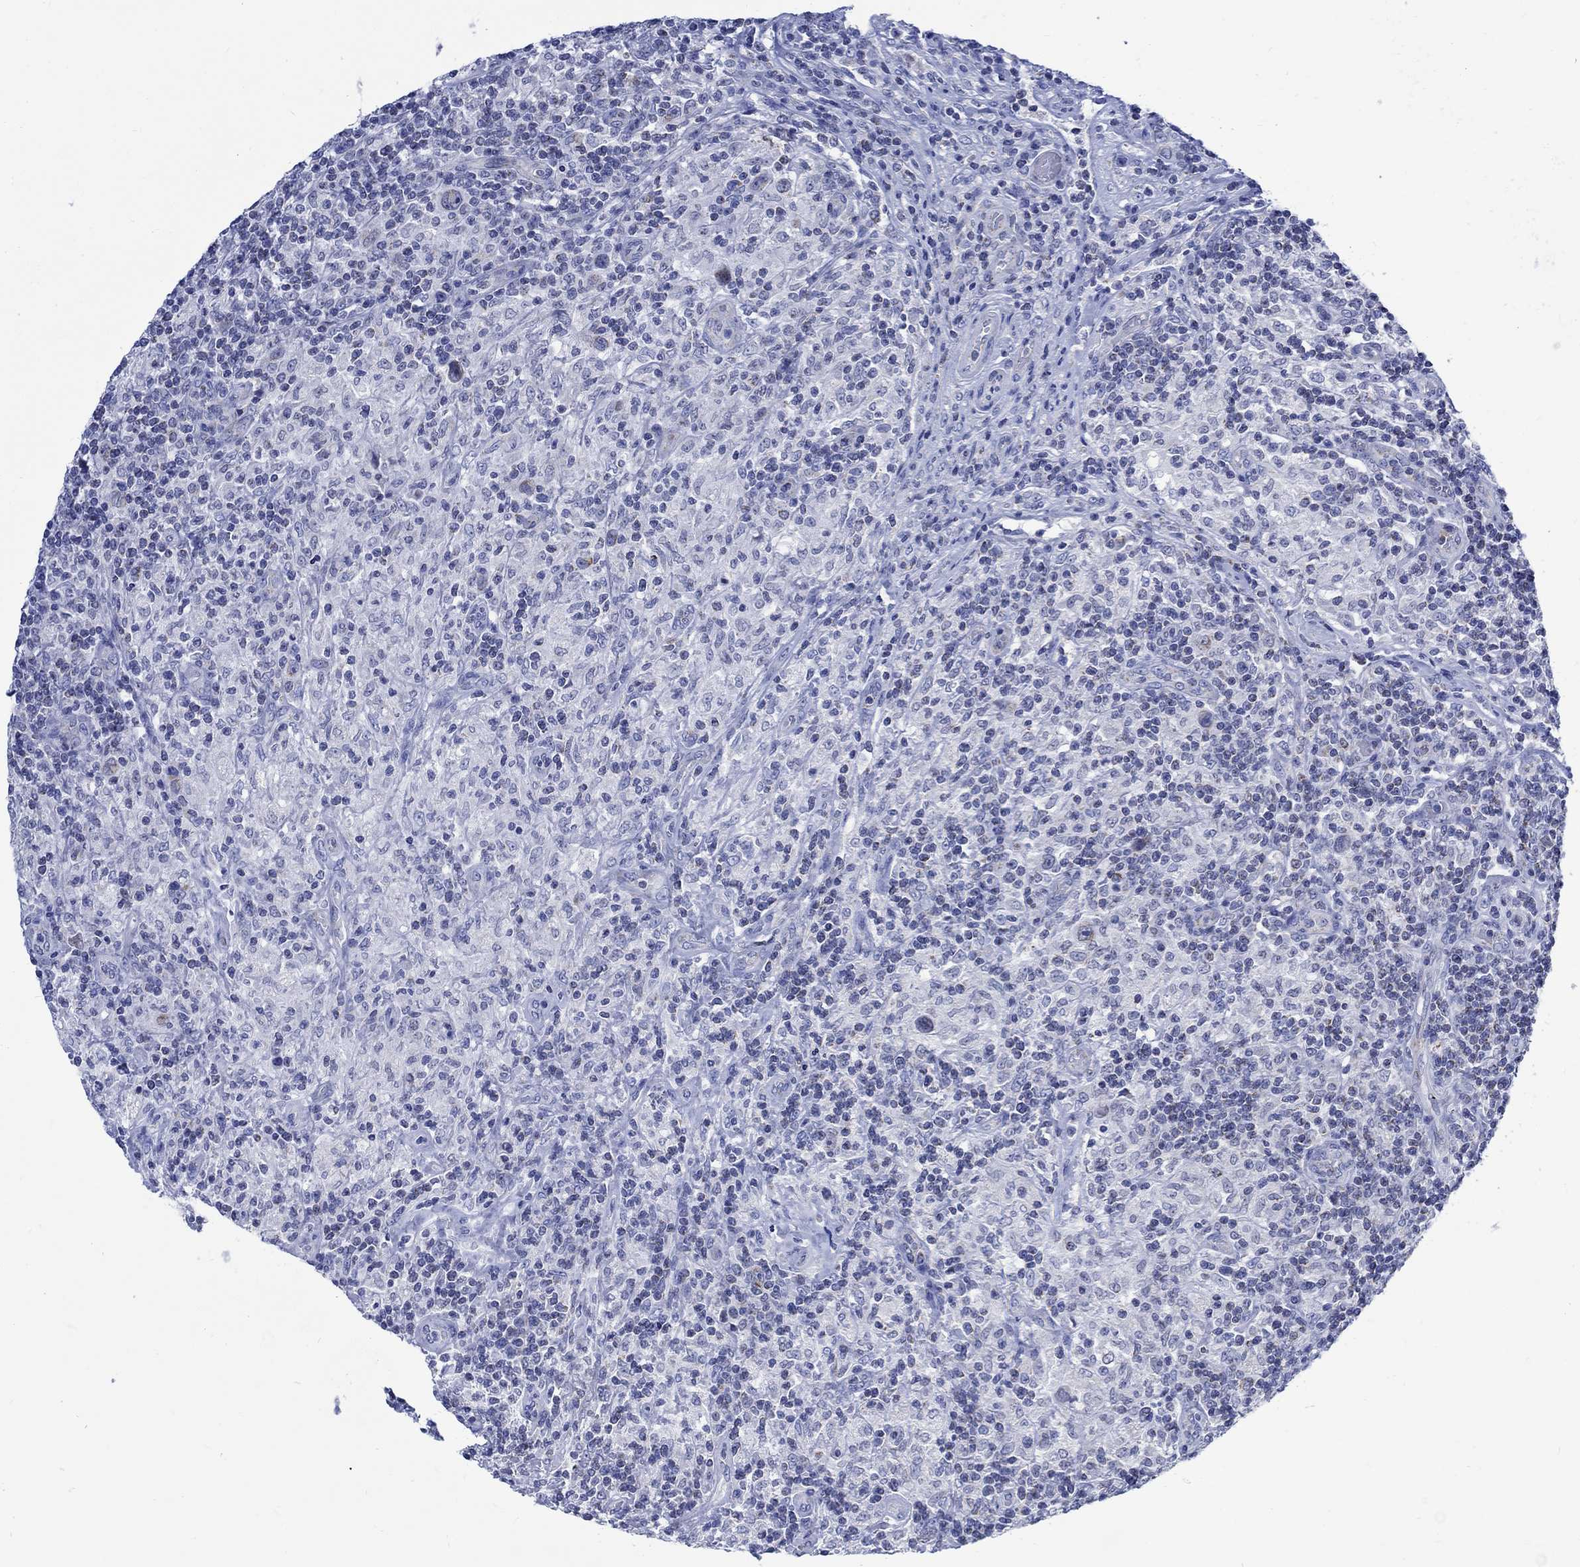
{"staining": {"intensity": "negative", "quantity": "none", "location": "none"}, "tissue": "lymphoma", "cell_type": "Tumor cells", "image_type": "cancer", "snomed": [{"axis": "morphology", "description": "Hodgkin's disease, NOS"}, {"axis": "topography", "description": "Lymph node"}], "caption": "Immunohistochemistry photomicrograph of Hodgkin's disease stained for a protein (brown), which displays no staining in tumor cells. Nuclei are stained in blue.", "gene": "CPLX2", "patient": {"sex": "male", "age": 70}}